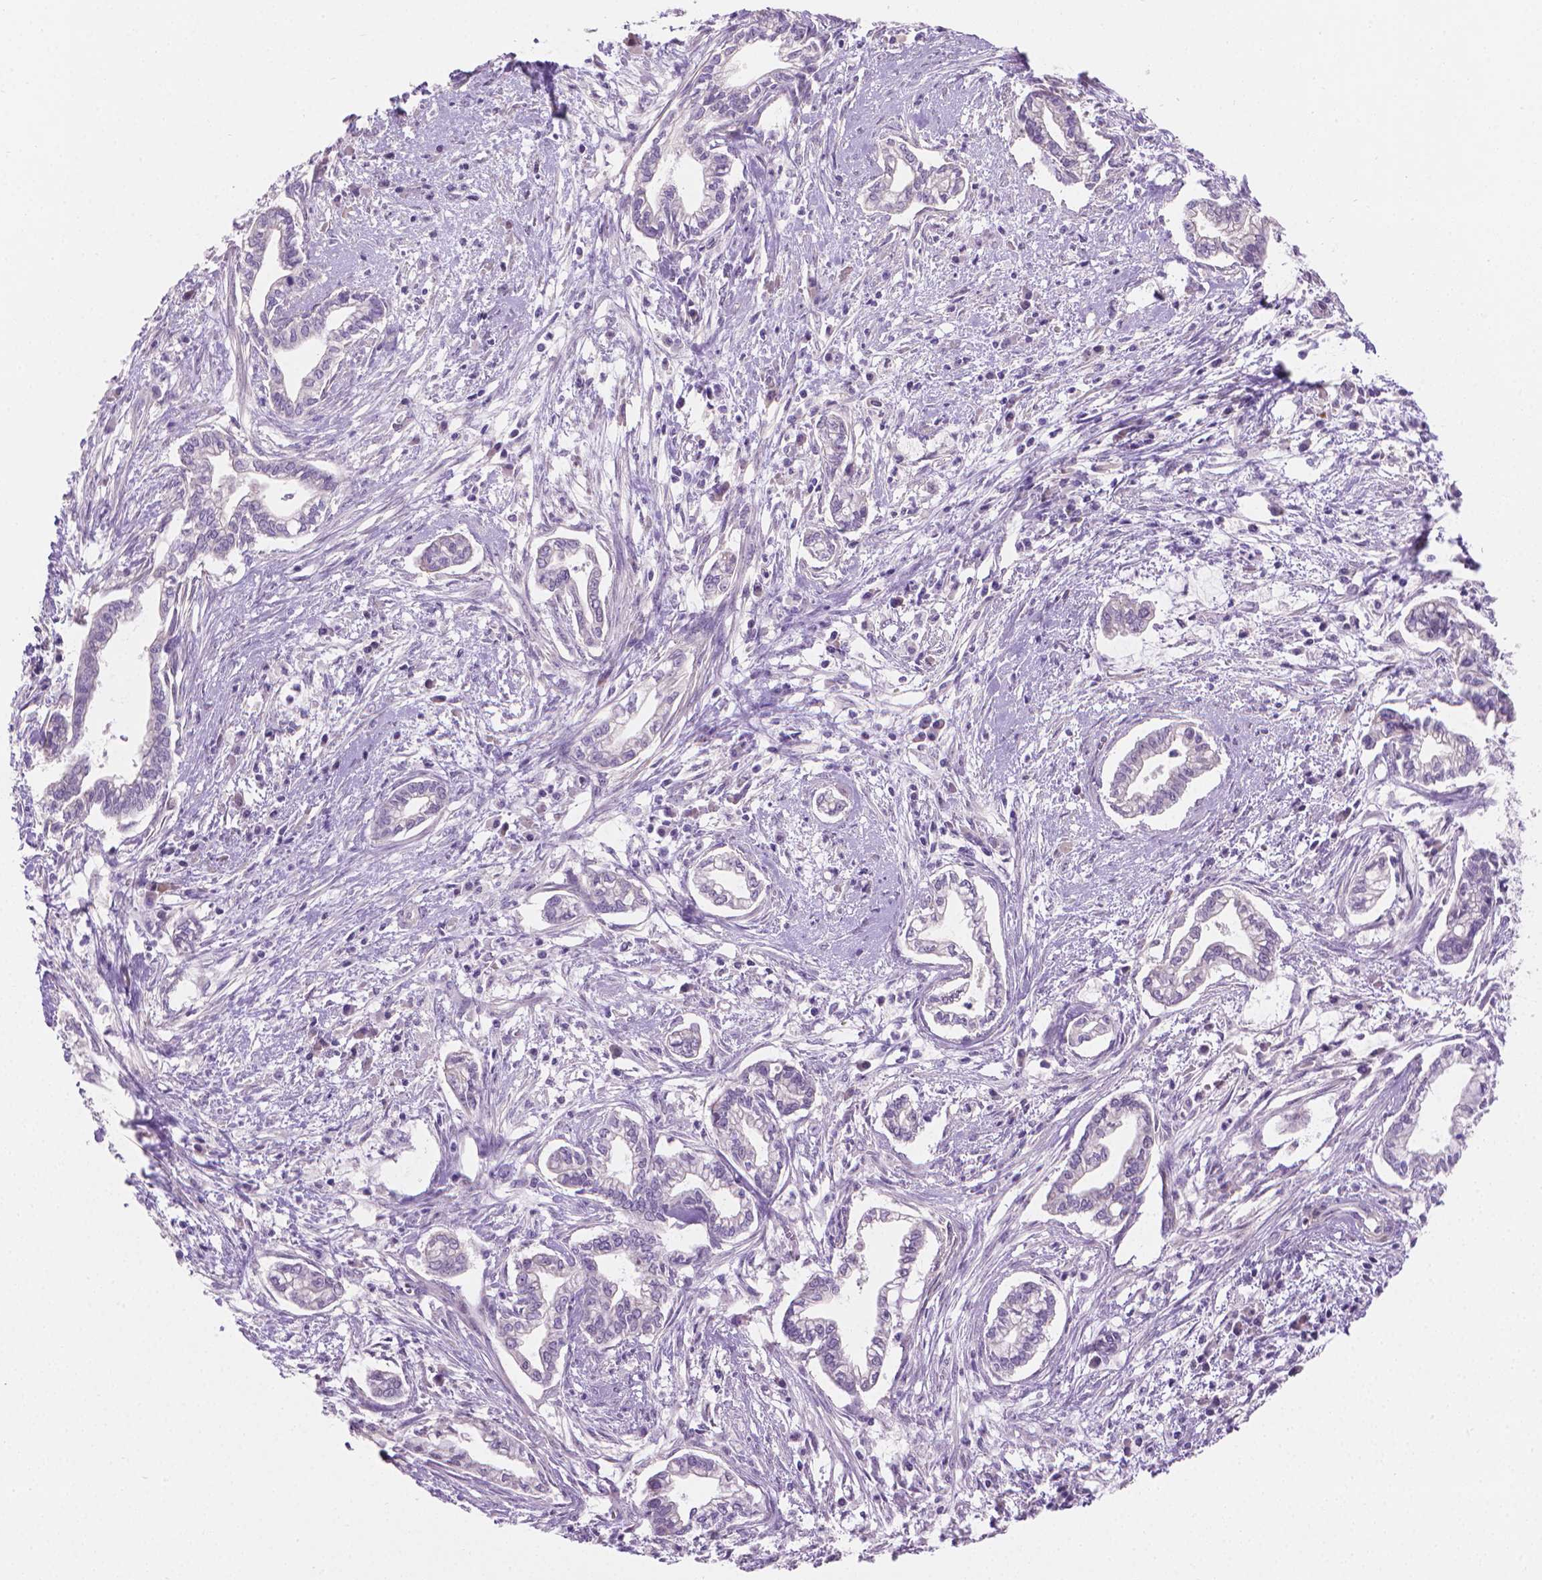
{"staining": {"intensity": "negative", "quantity": "none", "location": "none"}, "tissue": "cervical cancer", "cell_type": "Tumor cells", "image_type": "cancer", "snomed": [{"axis": "morphology", "description": "Adenocarcinoma, NOS"}, {"axis": "topography", "description": "Cervix"}], "caption": "This is a micrograph of IHC staining of cervical cancer, which shows no positivity in tumor cells. The staining was performed using DAB (3,3'-diaminobenzidine) to visualize the protein expression in brown, while the nuclei were stained in blue with hematoxylin (Magnification: 20x).", "gene": "GSDMA", "patient": {"sex": "female", "age": 62}}